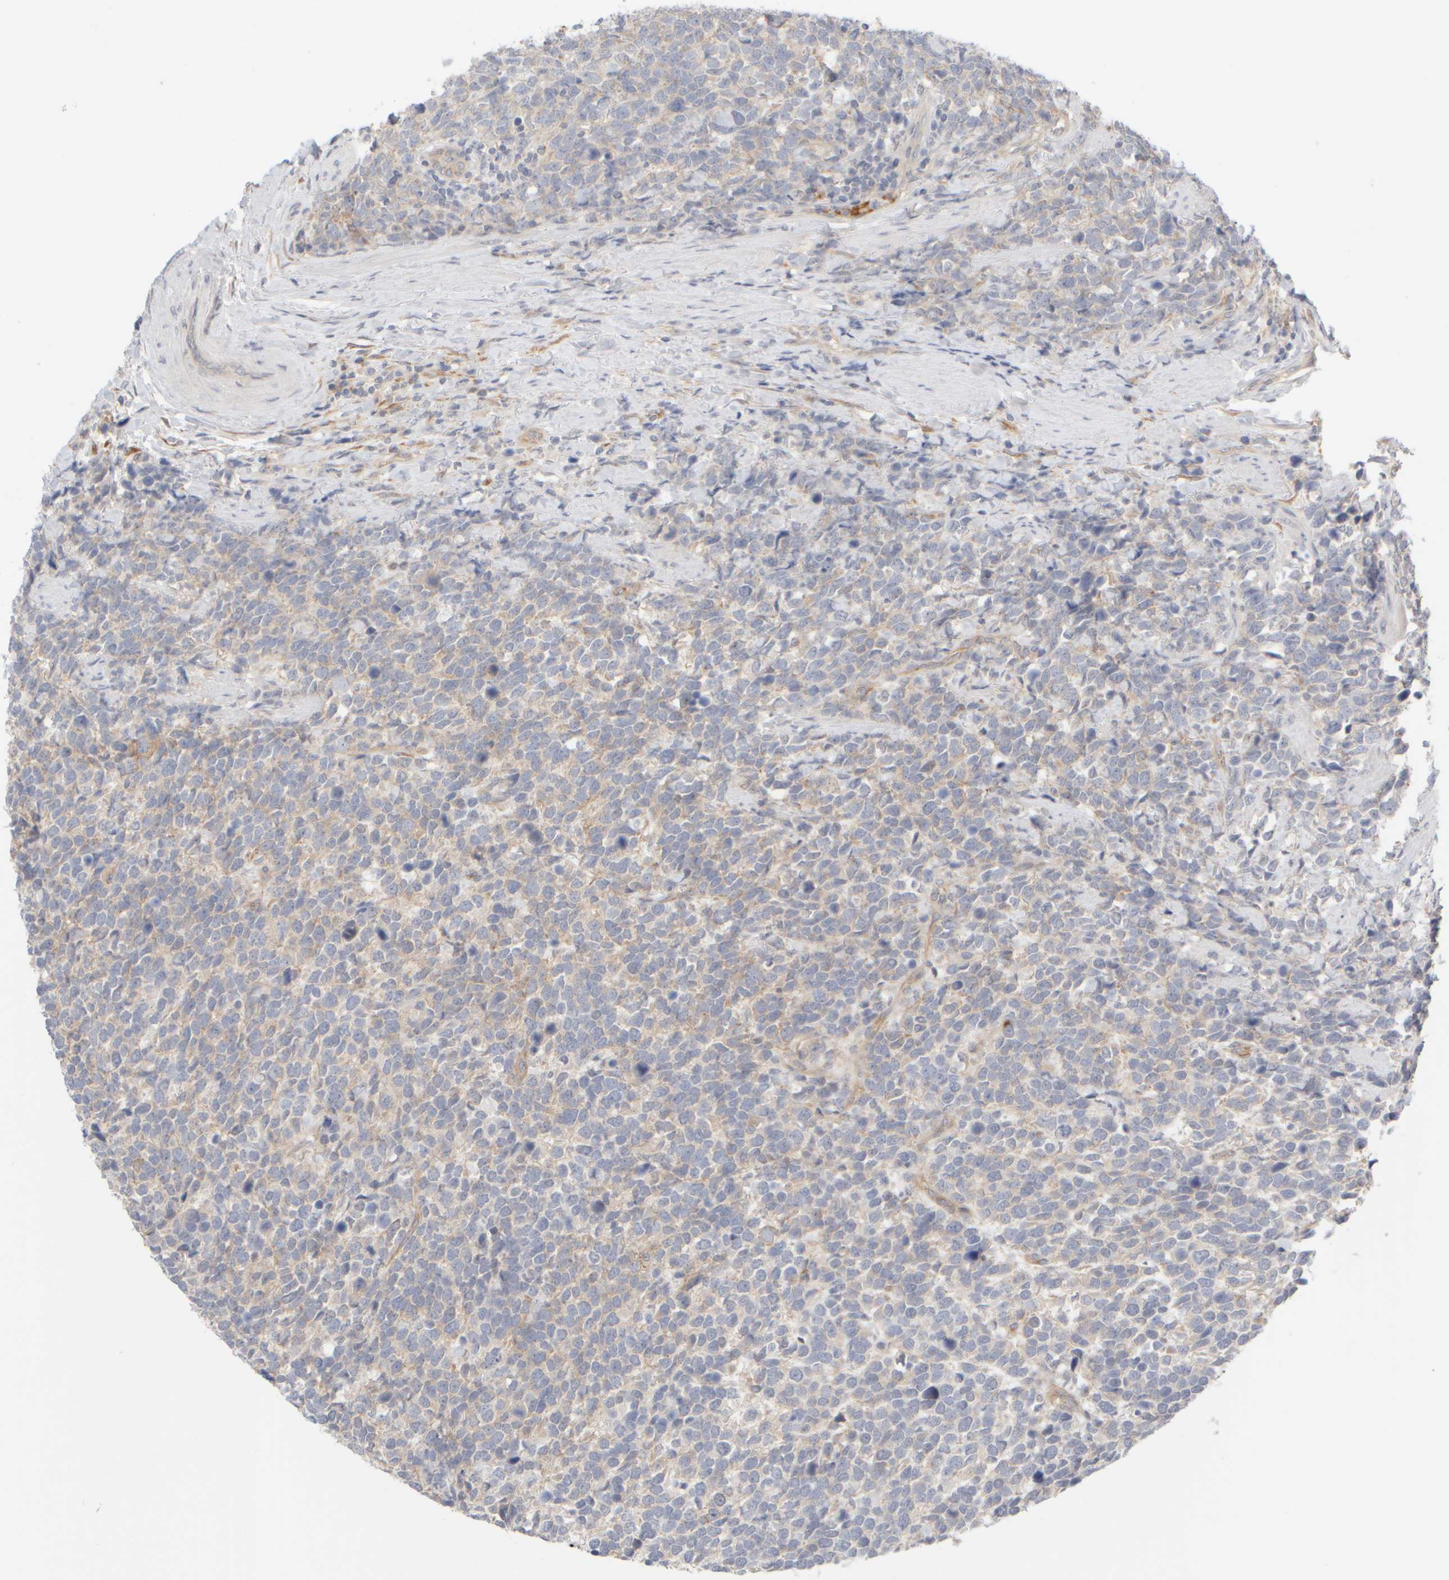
{"staining": {"intensity": "weak", "quantity": "<25%", "location": "cytoplasmic/membranous"}, "tissue": "urothelial cancer", "cell_type": "Tumor cells", "image_type": "cancer", "snomed": [{"axis": "morphology", "description": "Urothelial carcinoma, High grade"}, {"axis": "topography", "description": "Urinary bladder"}], "caption": "The immunohistochemistry photomicrograph has no significant expression in tumor cells of urothelial cancer tissue. (DAB immunohistochemistry (IHC) visualized using brightfield microscopy, high magnification).", "gene": "GOPC", "patient": {"sex": "female", "age": 82}}